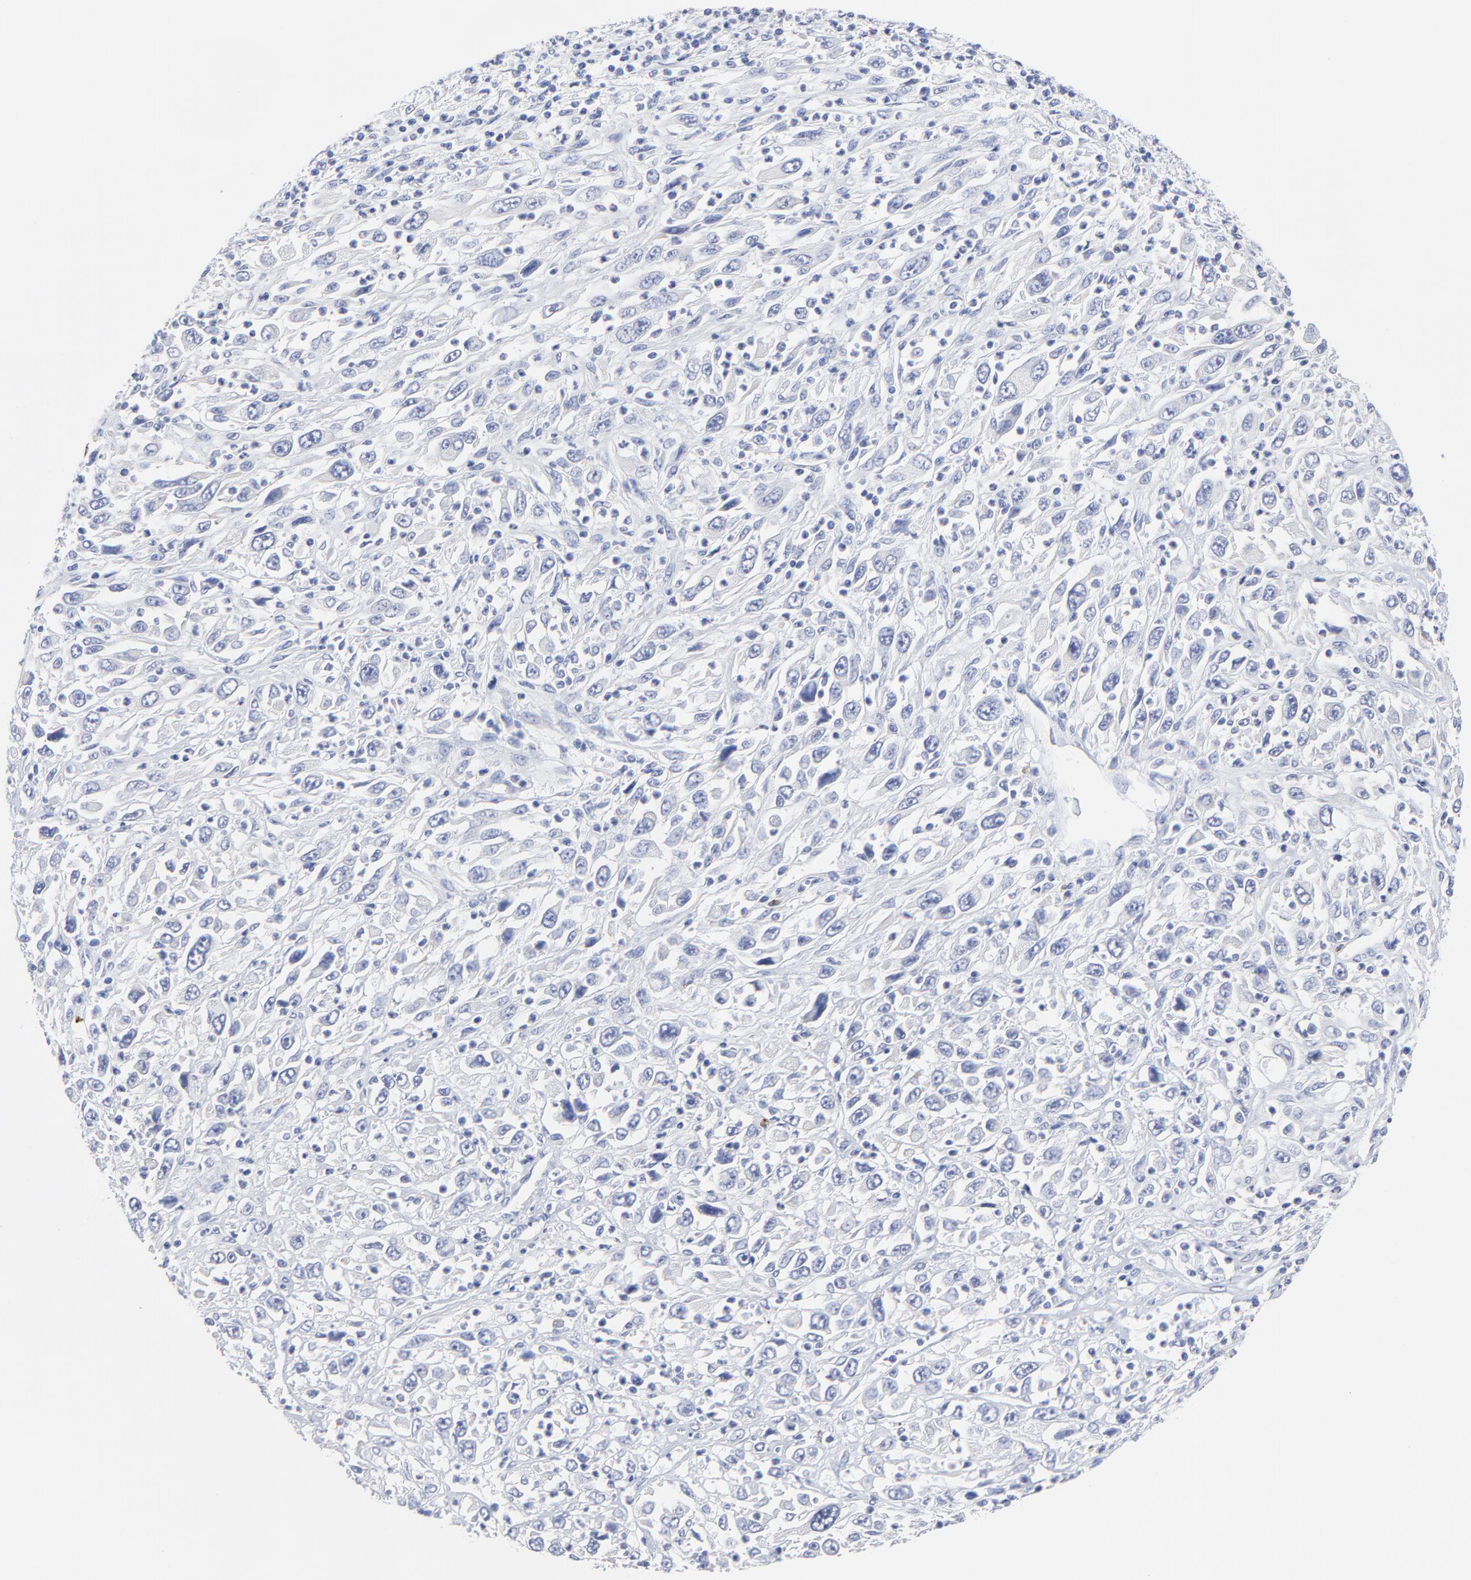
{"staining": {"intensity": "negative", "quantity": "none", "location": "none"}, "tissue": "melanoma", "cell_type": "Tumor cells", "image_type": "cancer", "snomed": [{"axis": "morphology", "description": "Malignant melanoma, Metastatic site"}, {"axis": "topography", "description": "Skin"}], "caption": "This is an immunohistochemistry (IHC) histopathology image of human melanoma. There is no positivity in tumor cells.", "gene": "DUSP9", "patient": {"sex": "female", "age": 56}}